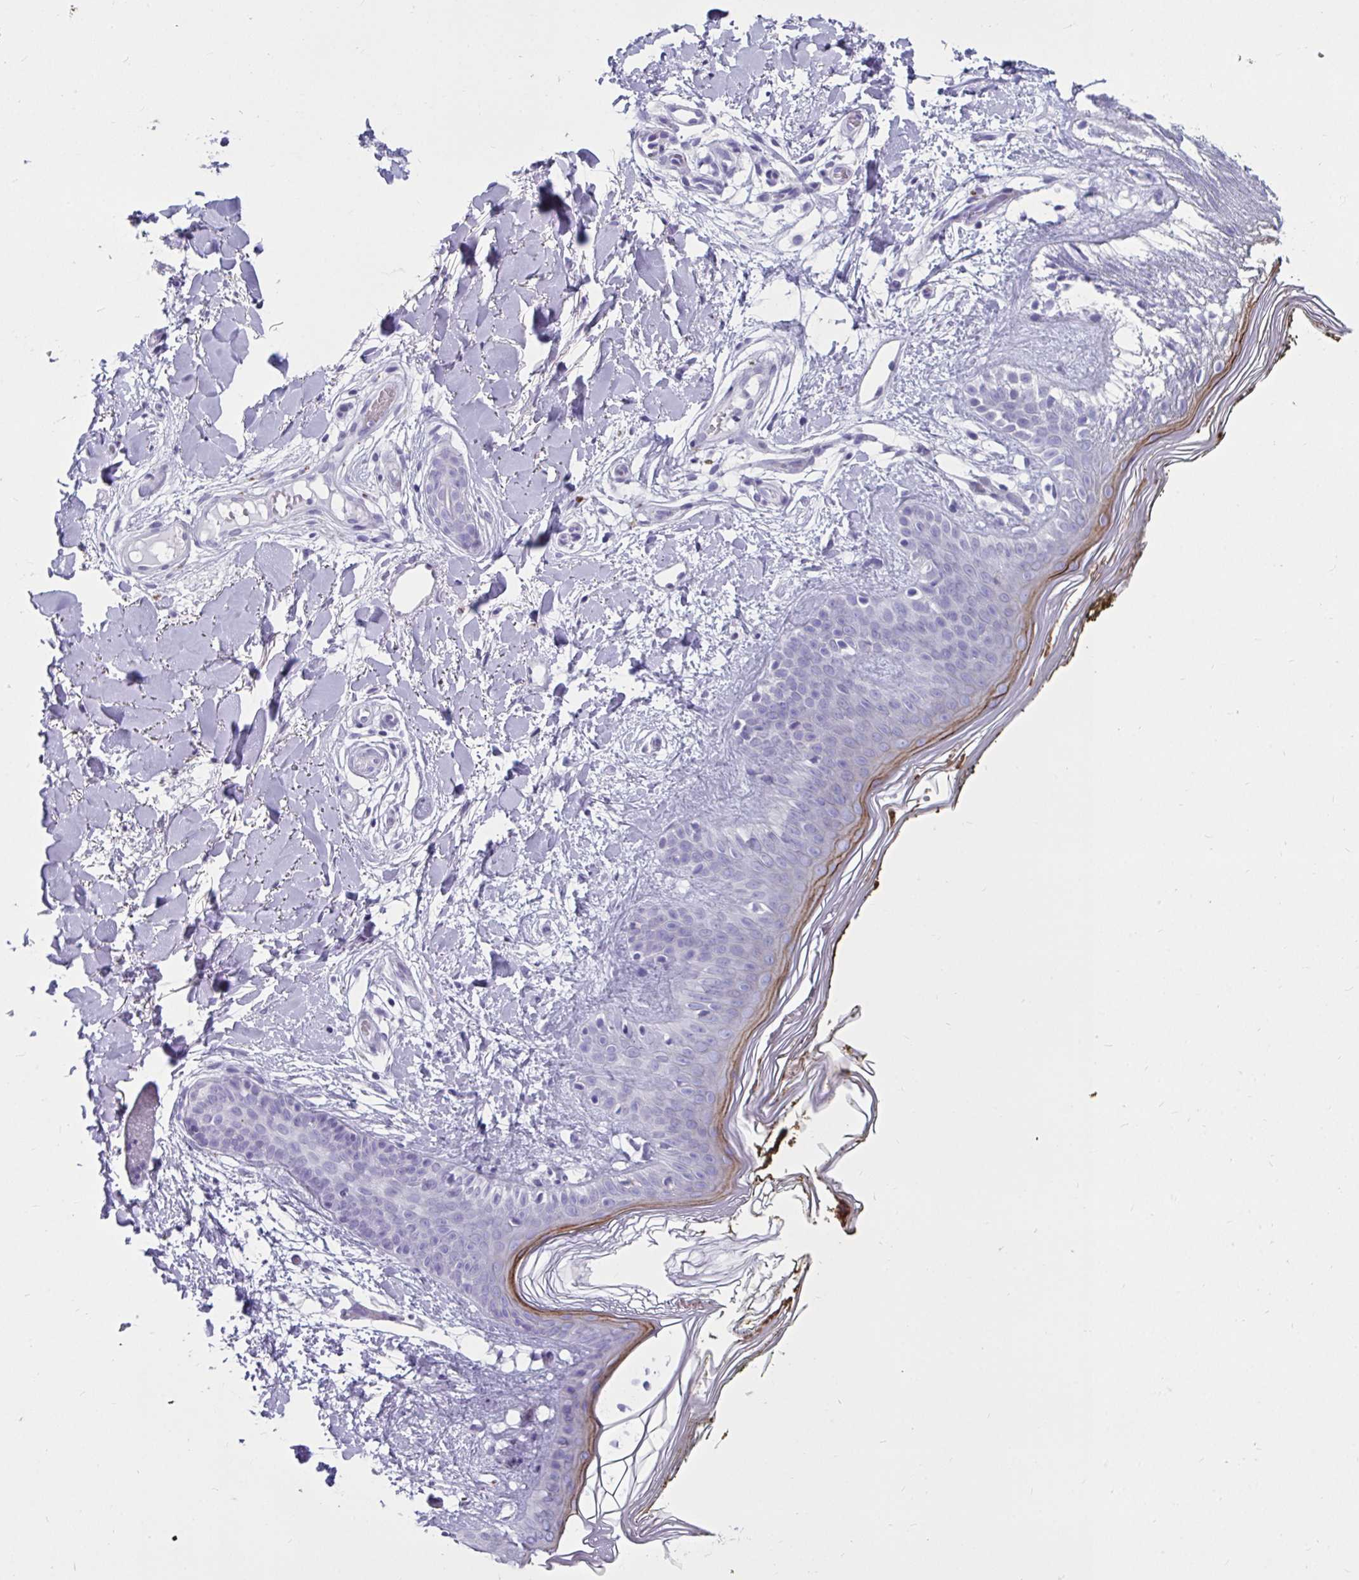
{"staining": {"intensity": "negative", "quantity": "none", "location": "none"}, "tissue": "skin", "cell_type": "Fibroblasts", "image_type": "normal", "snomed": [{"axis": "morphology", "description": "Normal tissue, NOS"}, {"axis": "topography", "description": "Skin"}], "caption": "An immunohistochemistry photomicrograph of benign skin is shown. There is no staining in fibroblasts of skin. (DAB immunohistochemistry (IHC) visualized using brightfield microscopy, high magnification).", "gene": "CTSZ", "patient": {"sex": "female", "age": 34}}